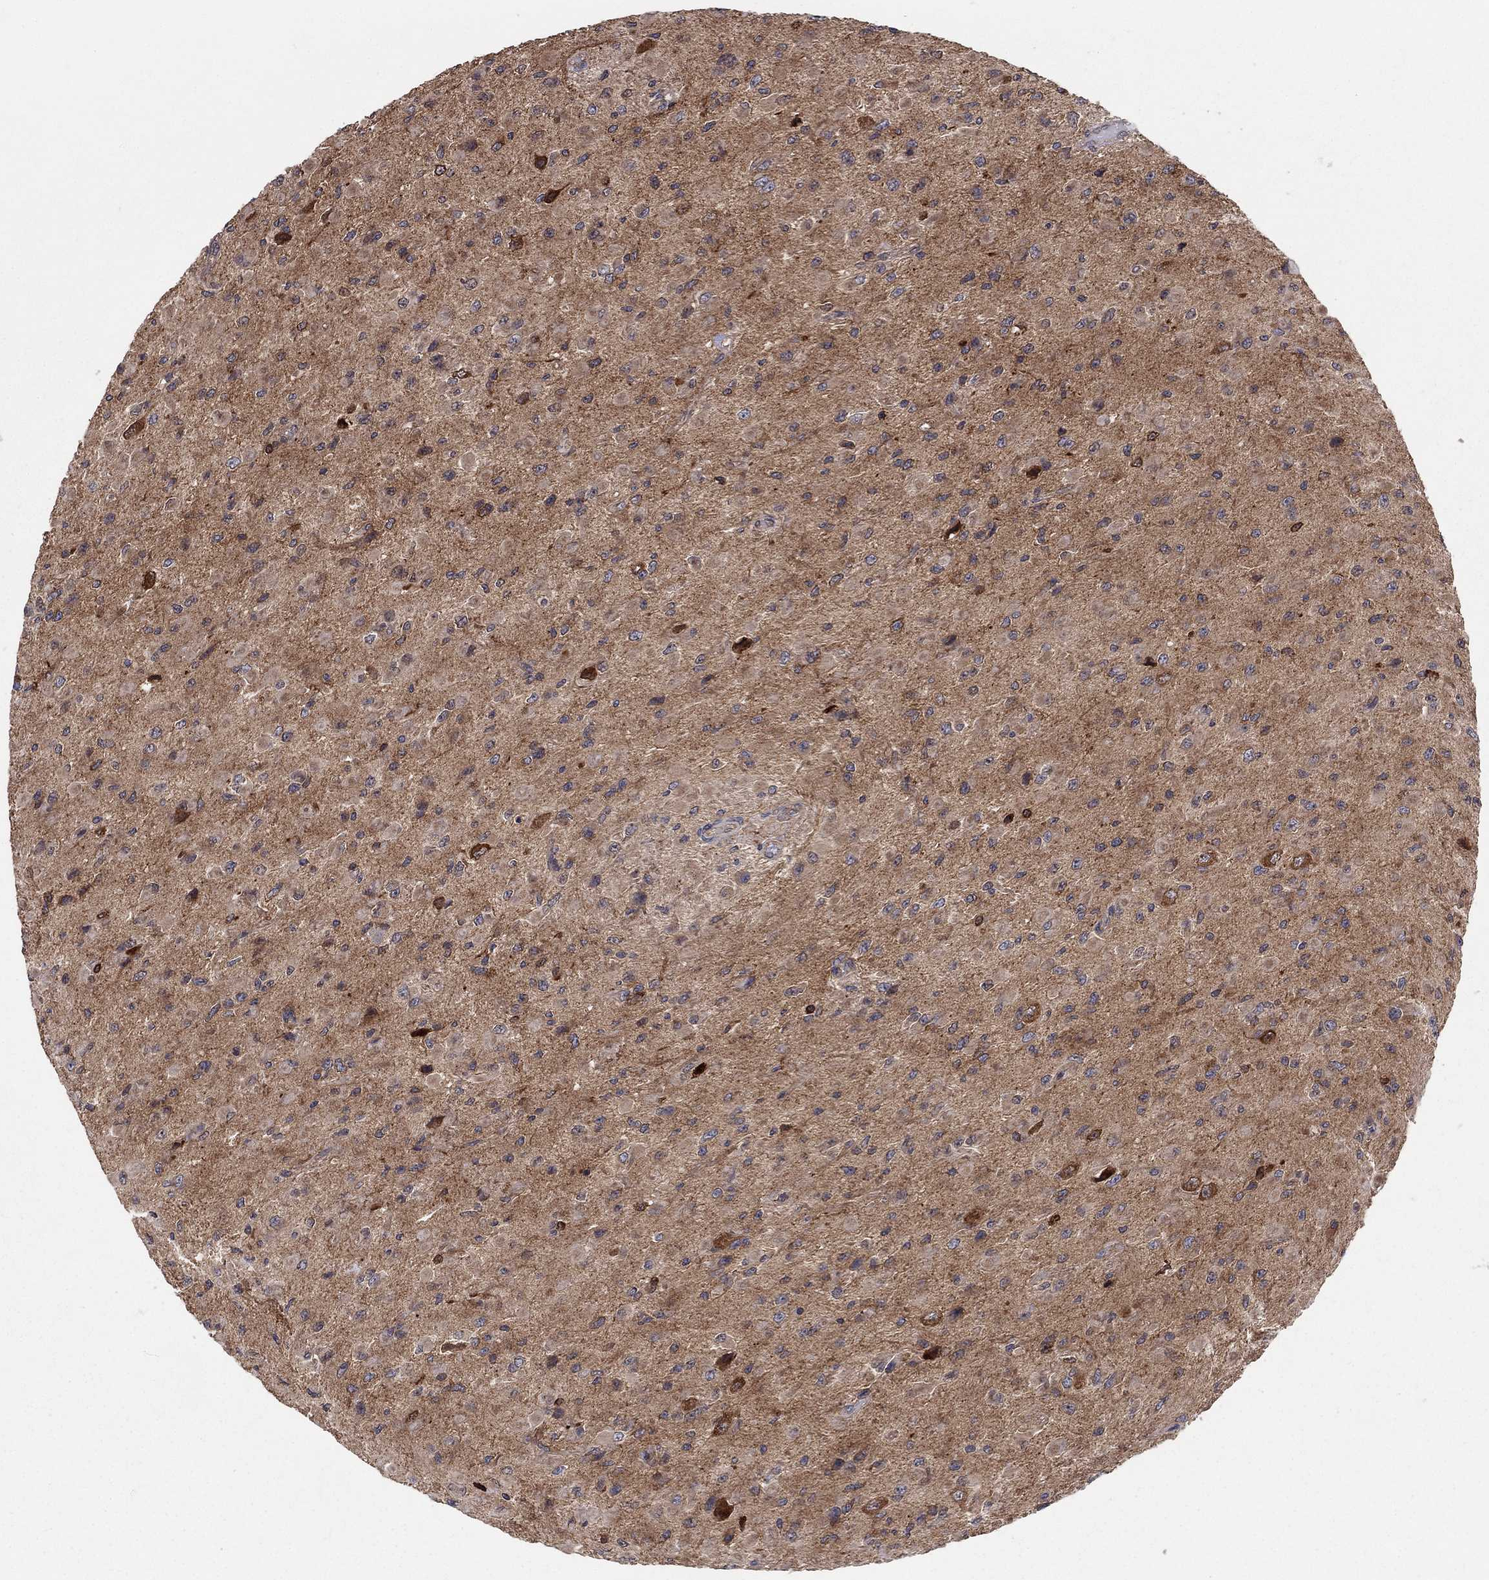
{"staining": {"intensity": "moderate", "quantity": "<25%", "location": "cytoplasmic/membranous"}, "tissue": "glioma", "cell_type": "Tumor cells", "image_type": "cancer", "snomed": [{"axis": "morphology", "description": "Glioma, malignant, High grade"}, {"axis": "topography", "description": "Cerebral cortex"}], "caption": "Malignant glioma (high-grade) was stained to show a protein in brown. There is low levels of moderate cytoplasmic/membranous positivity in about <25% of tumor cells.", "gene": "BMERB1", "patient": {"sex": "male", "age": 35}}